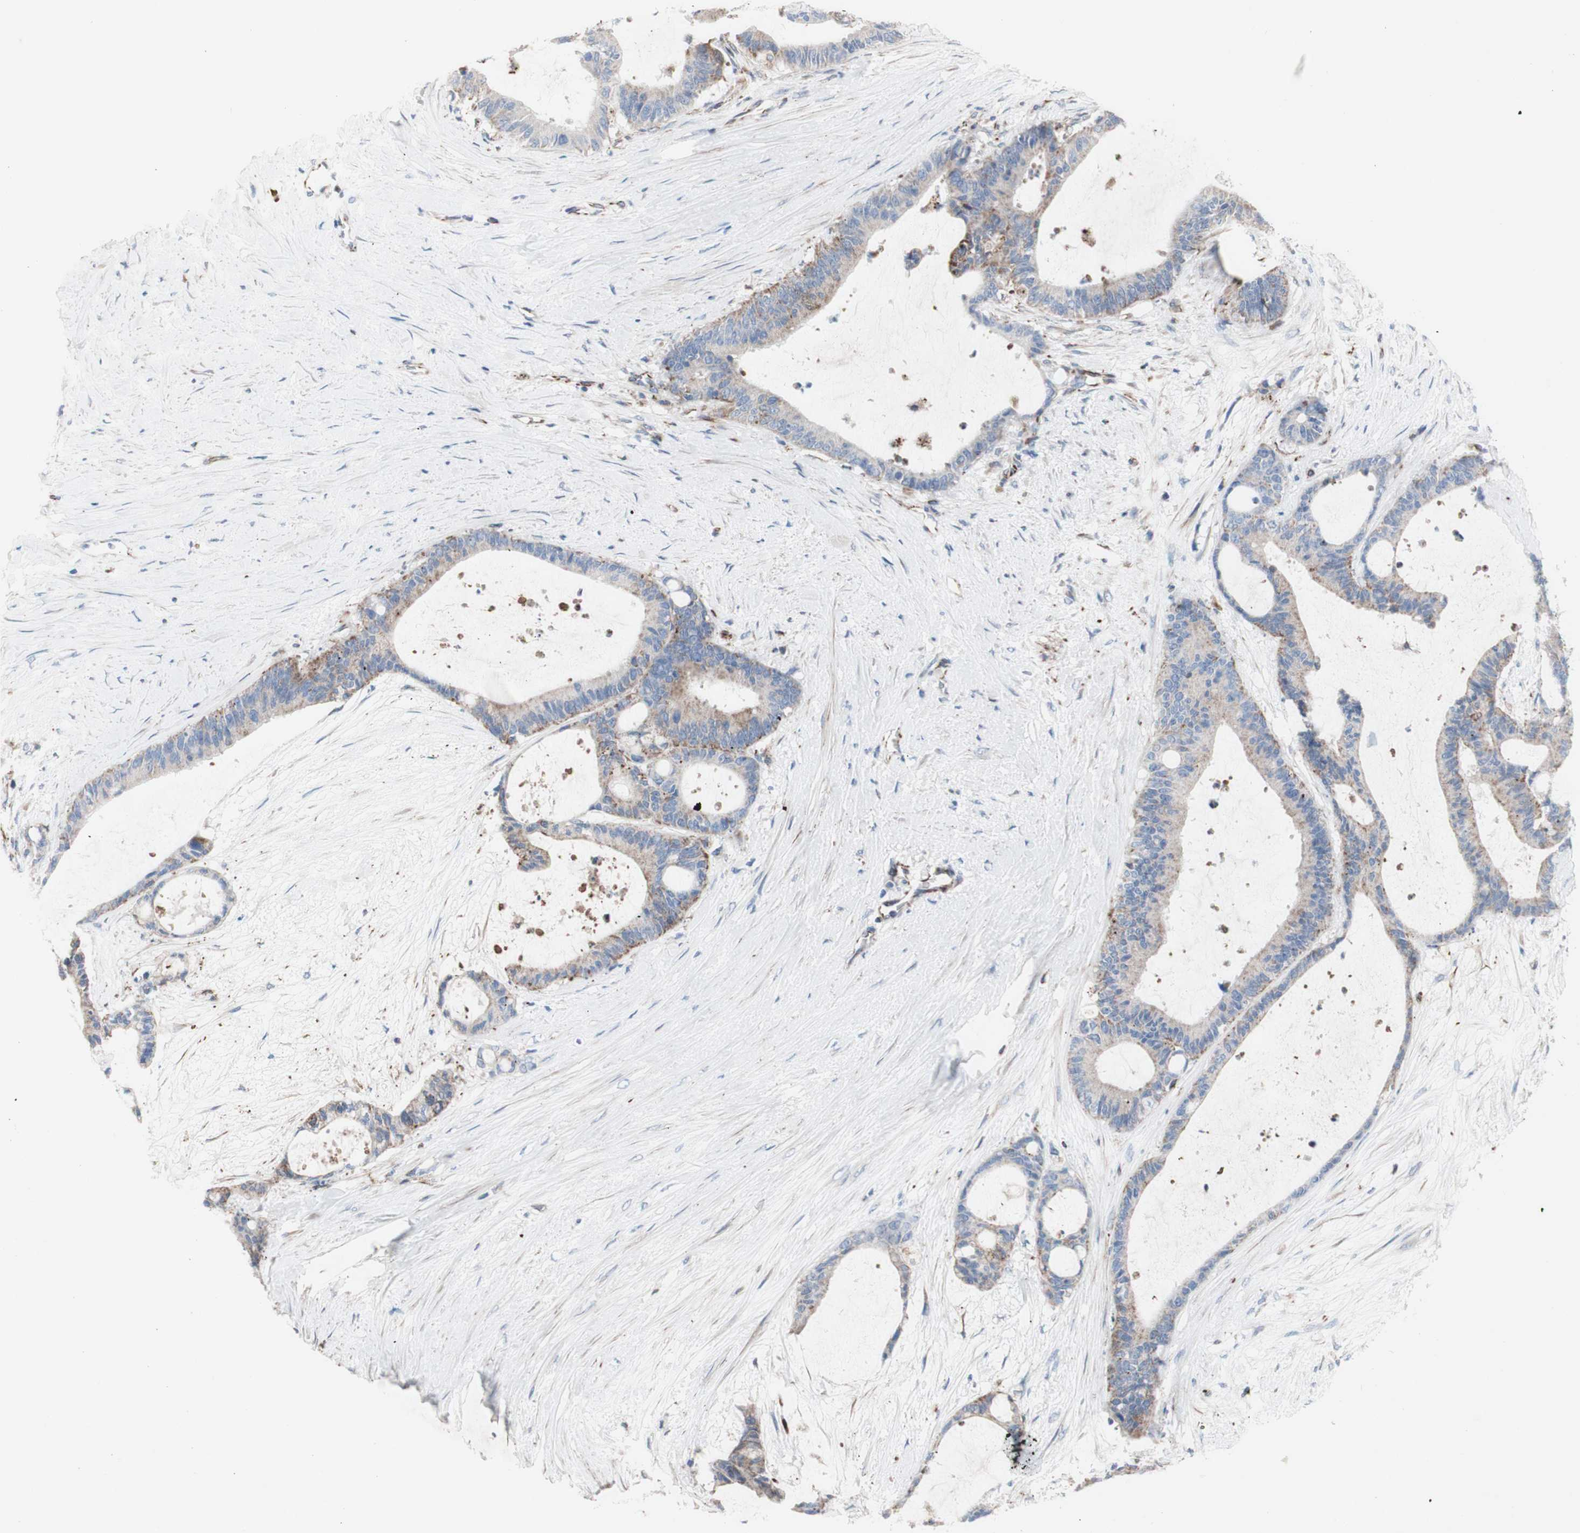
{"staining": {"intensity": "moderate", "quantity": "25%-75%", "location": "cytoplasmic/membranous"}, "tissue": "liver cancer", "cell_type": "Tumor cells", "image_type": "cancer", "snomed": [{"axis": "morphology", "description": "Cholangiocarcinoma"}, {"axis": "topography", "description": "Liver"}], "caption": "Liver cancer stained with a brown dye shows moderate cytoplasmic/membranous positive expression in about 25%-75% of tumor cells.", "gene": "AGPAT5", "patient": {"sex": "female", "age": 73}}